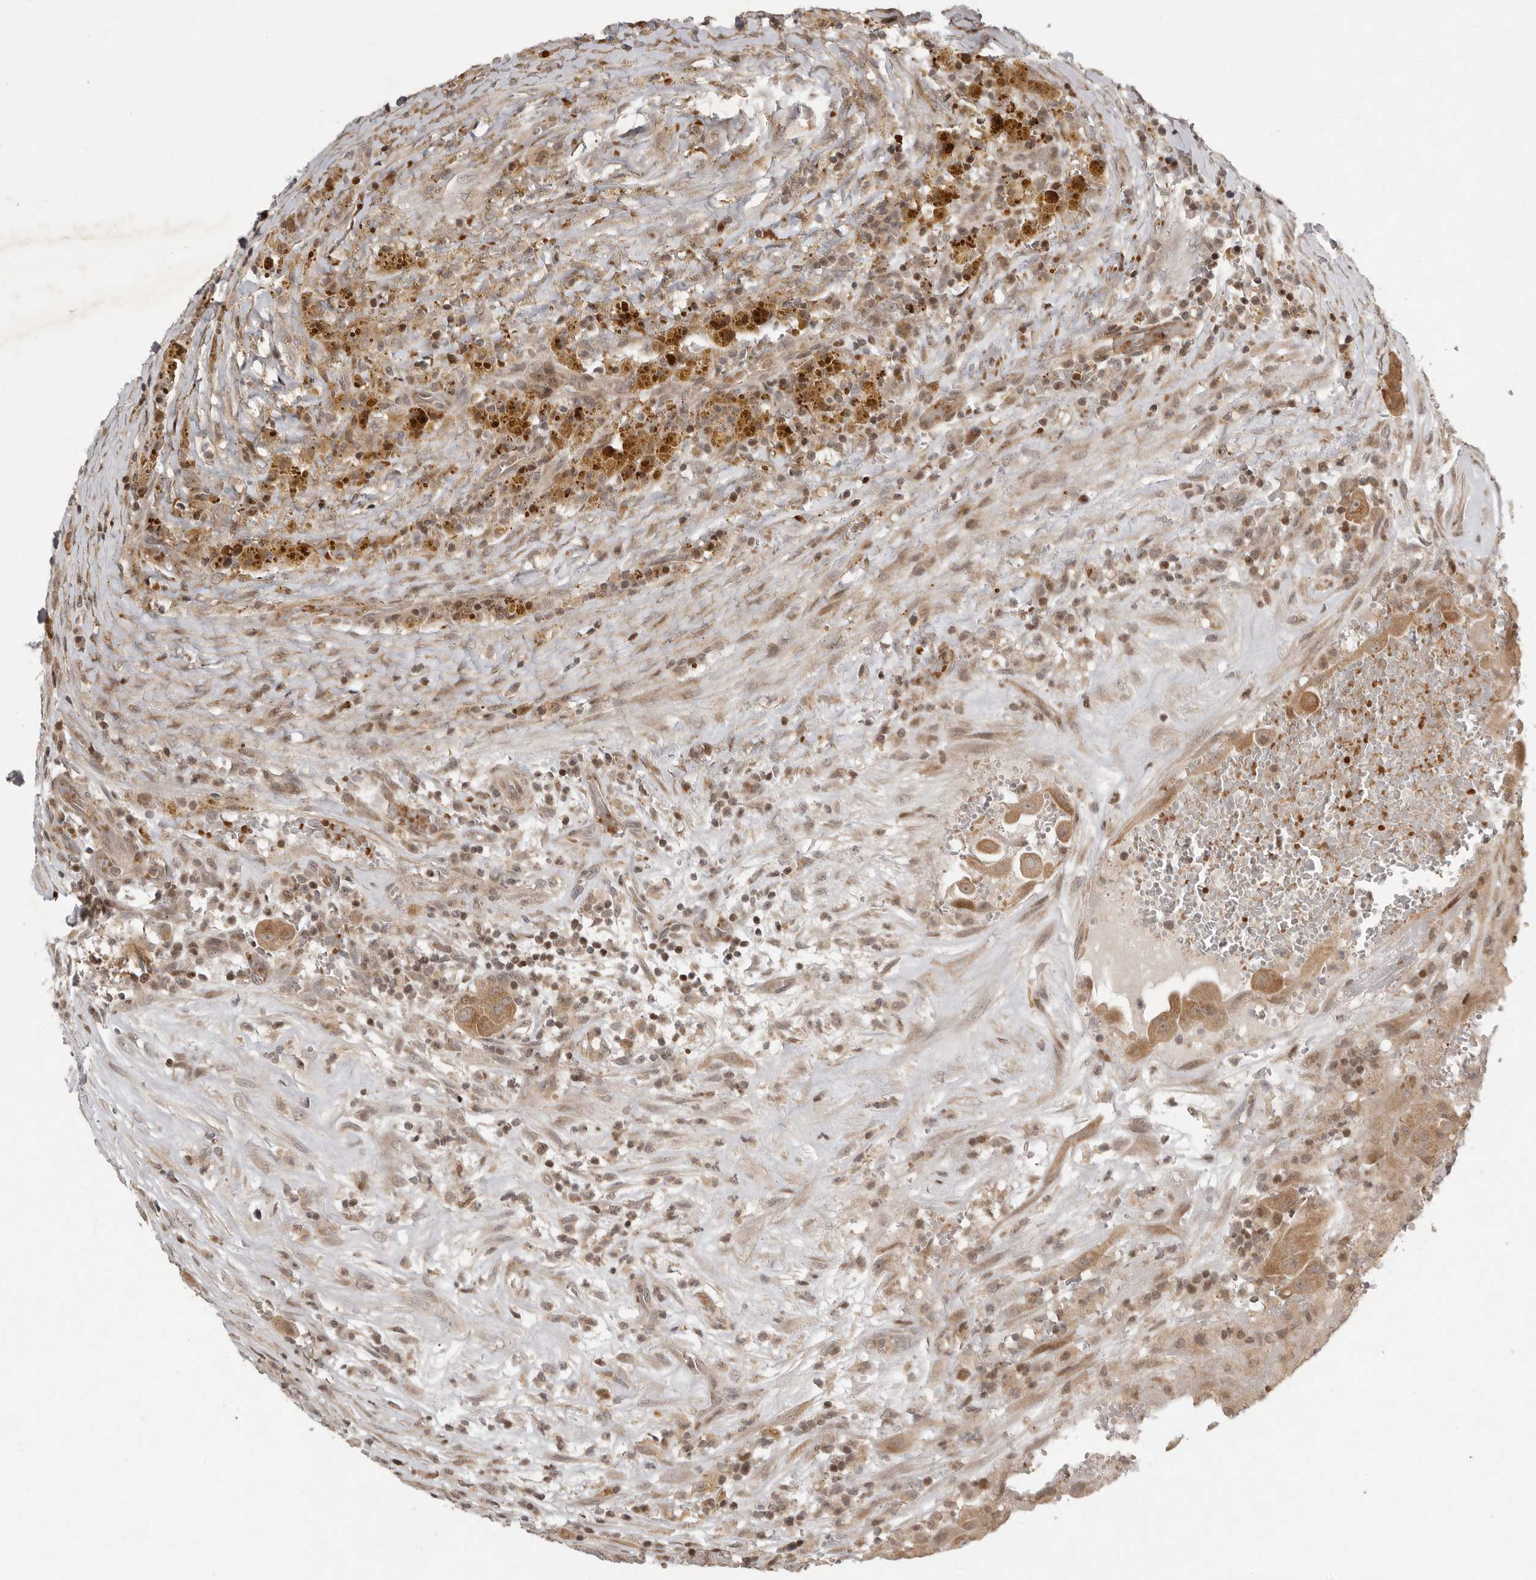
{"staining": {"intensity": "moderate", "quantity": ">75%", "location": "cytoplasmic/membranous"}, "tissue": "thyroid cancer", "cell_type": "Tumor cells", "image_type": "cancer", "snomed": [{"axis": "morphology", "description": "Papillary adenocarcinoma, NOS"}, {"axis": "topography", "description": "Thyroid gland"}], "caption": "Brown immunohistochemical staining in thyroid cancer (papillary adenocarcinoma) displays moderate cytoplasmic/membranous positivity in approximately >75% of tumor cells.", "gene": "RABIF", "patient": {"sex": "male", "age": 77}}